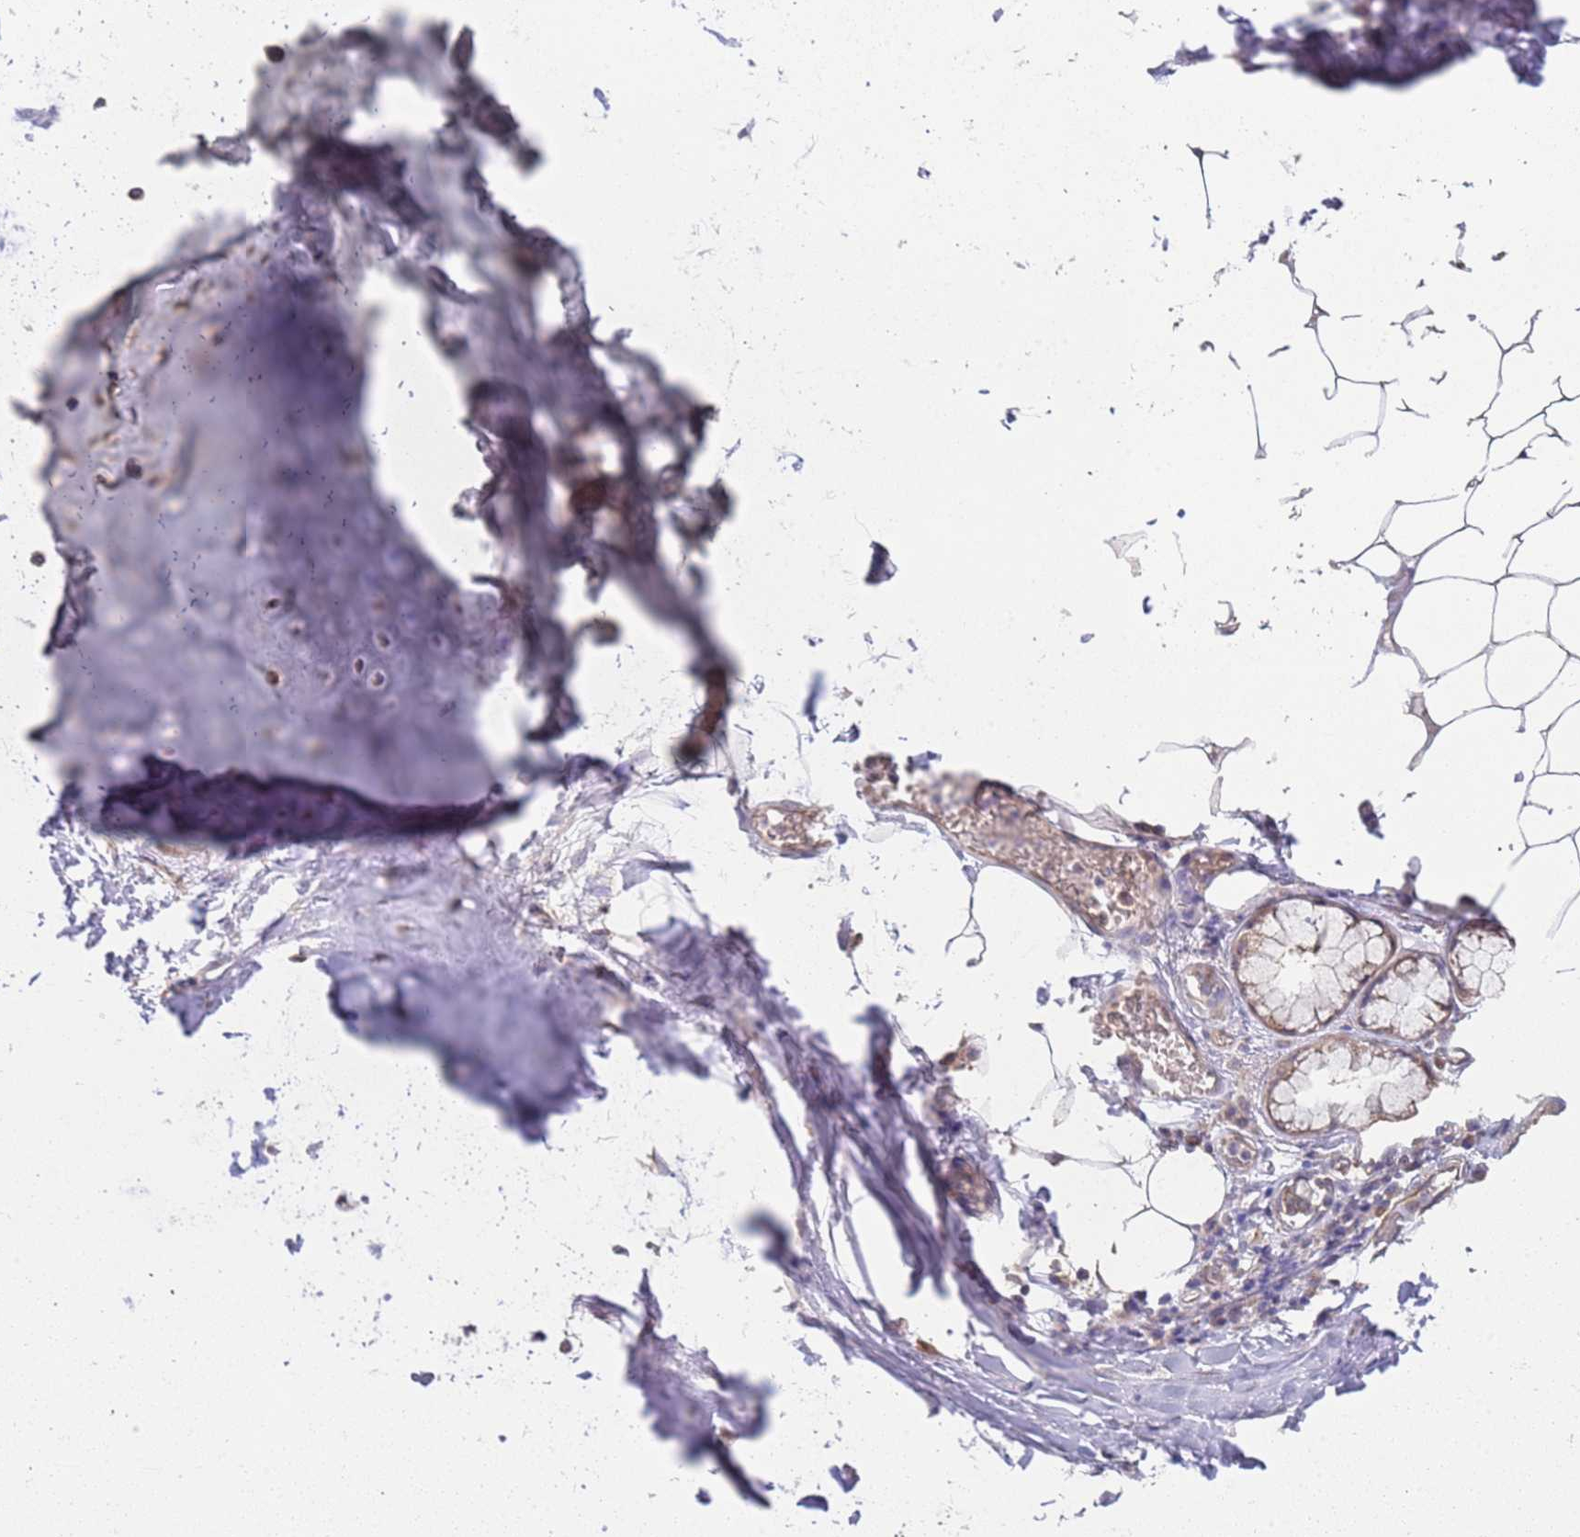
{"staining": {"intensity": "weak", "quantity": "<25%", "location": "cytoplasmic/membranous"}, "tissue": "adipose tissue", "cell_type": "Adipocytes", "image_type": "normal", "snomed": [{"axis": "morphology", "description": "Normal tissue, NOS"}, {"axis": "topography", "description": "Lymph node"}, {"axis": "topography", "description": "Cartilage tissue"}, {"axis": "topography", "description": "Bronchus"}], "caption": "There is no significant staining in adipocytes of adipose tissue. (Brightfield microscopy of DAB IHC at high magnification).", "gene": "TMEM64", "patient": {"sex": "male", "age": 63}}